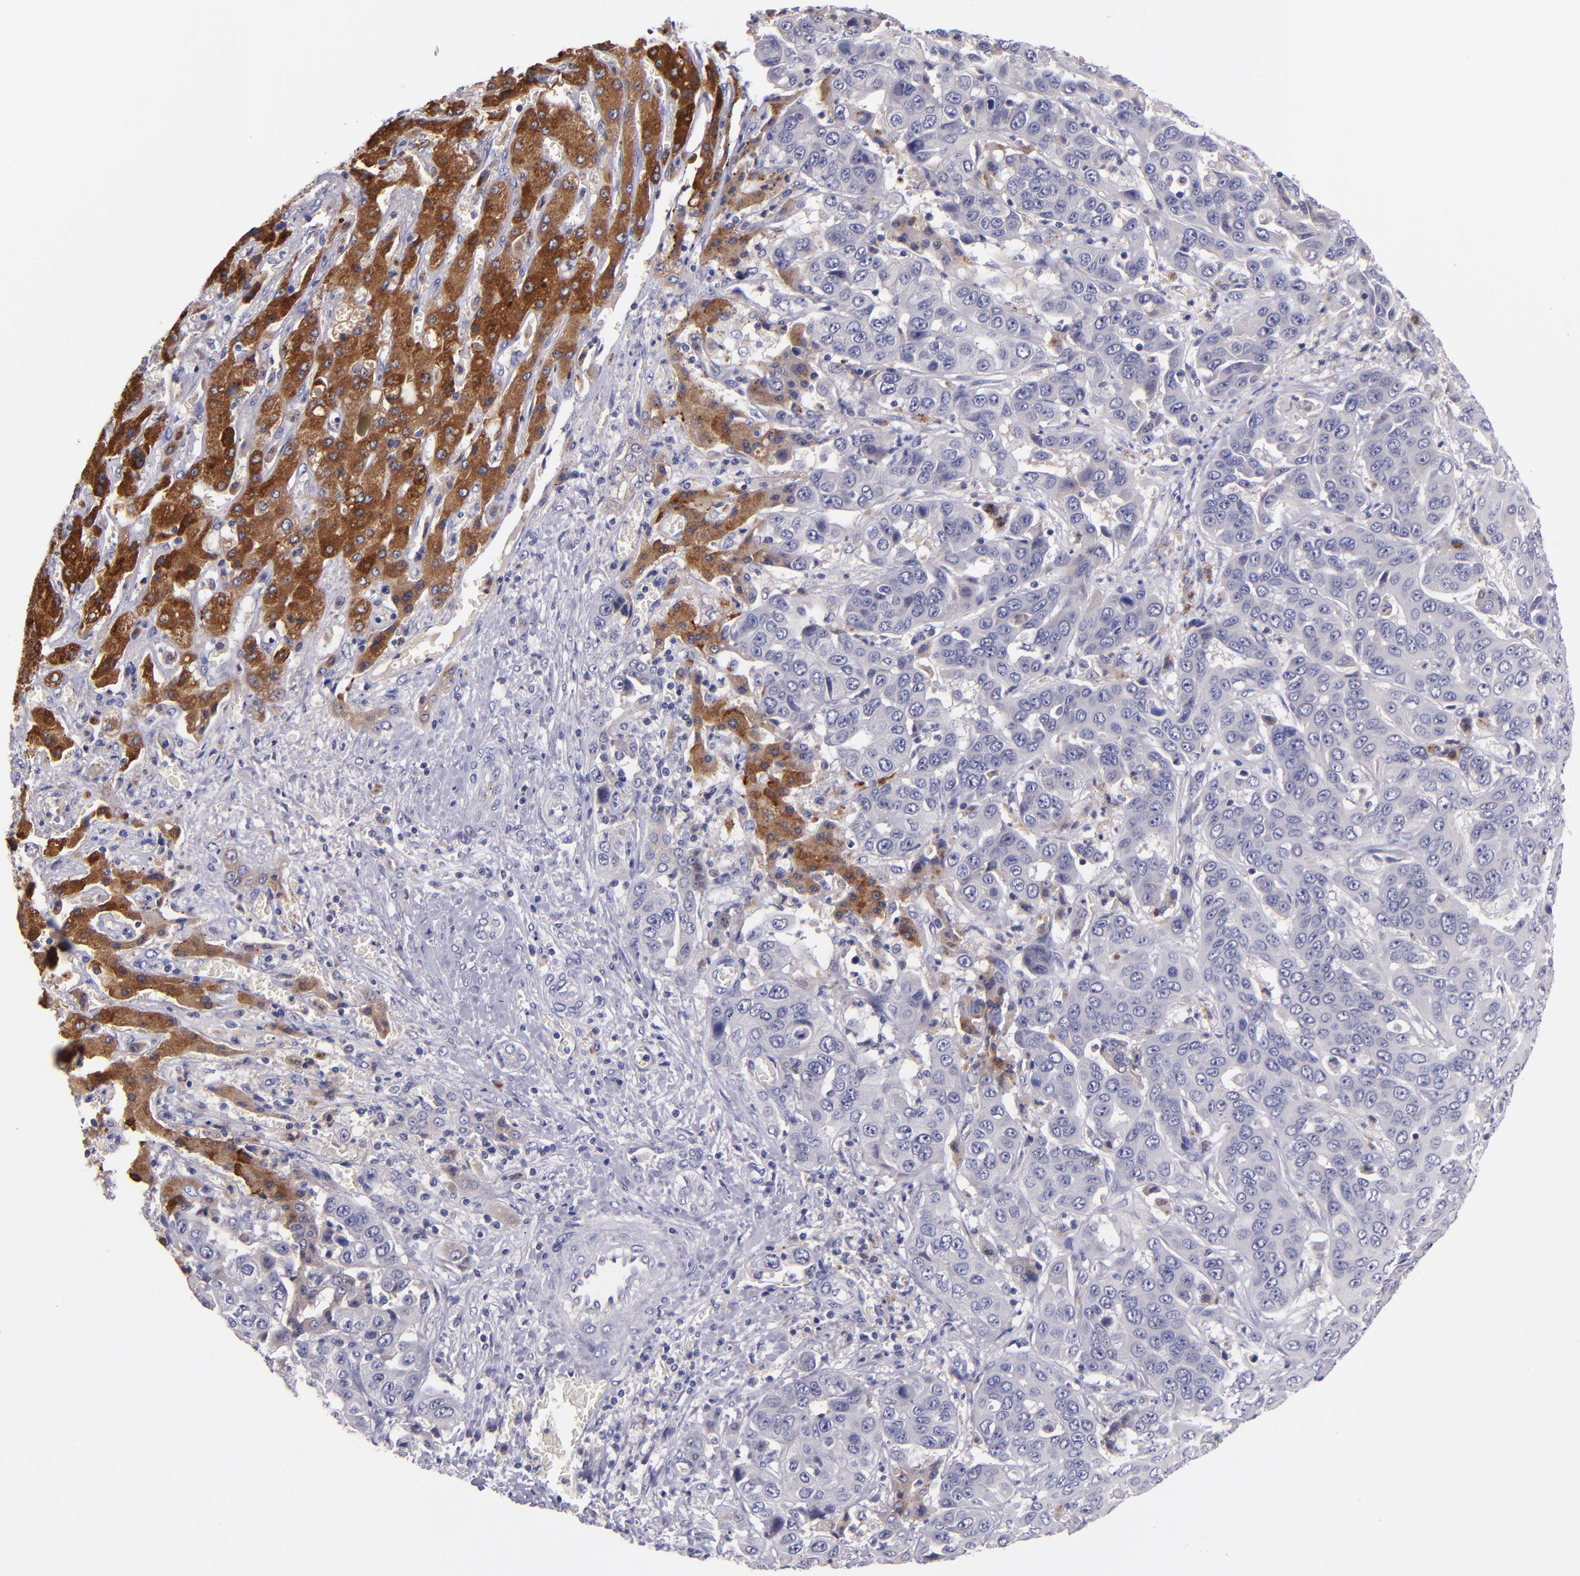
{"staining": {"intensity": "strong", "quantity": "25%-75%", "location": "cytoplasmic/membranous"}, "tissue": "liver cancer", "cell_type": "Tumor cells", "image_type": "cancer", "snomed": [{"axis": "morphology", "description": "Cholangiocarcinoma"}, {"axis": "topography", "description": "Liver"}], "caption": "A brown stain shows strong cytoplasmic/membranous expression of a protein in liver cholangiocarcinoma tumor cells. (IHC, brightfield microscopy, high magnification).", "gene": "RBP4", "patient": {"sex": "female", "age": 52}}